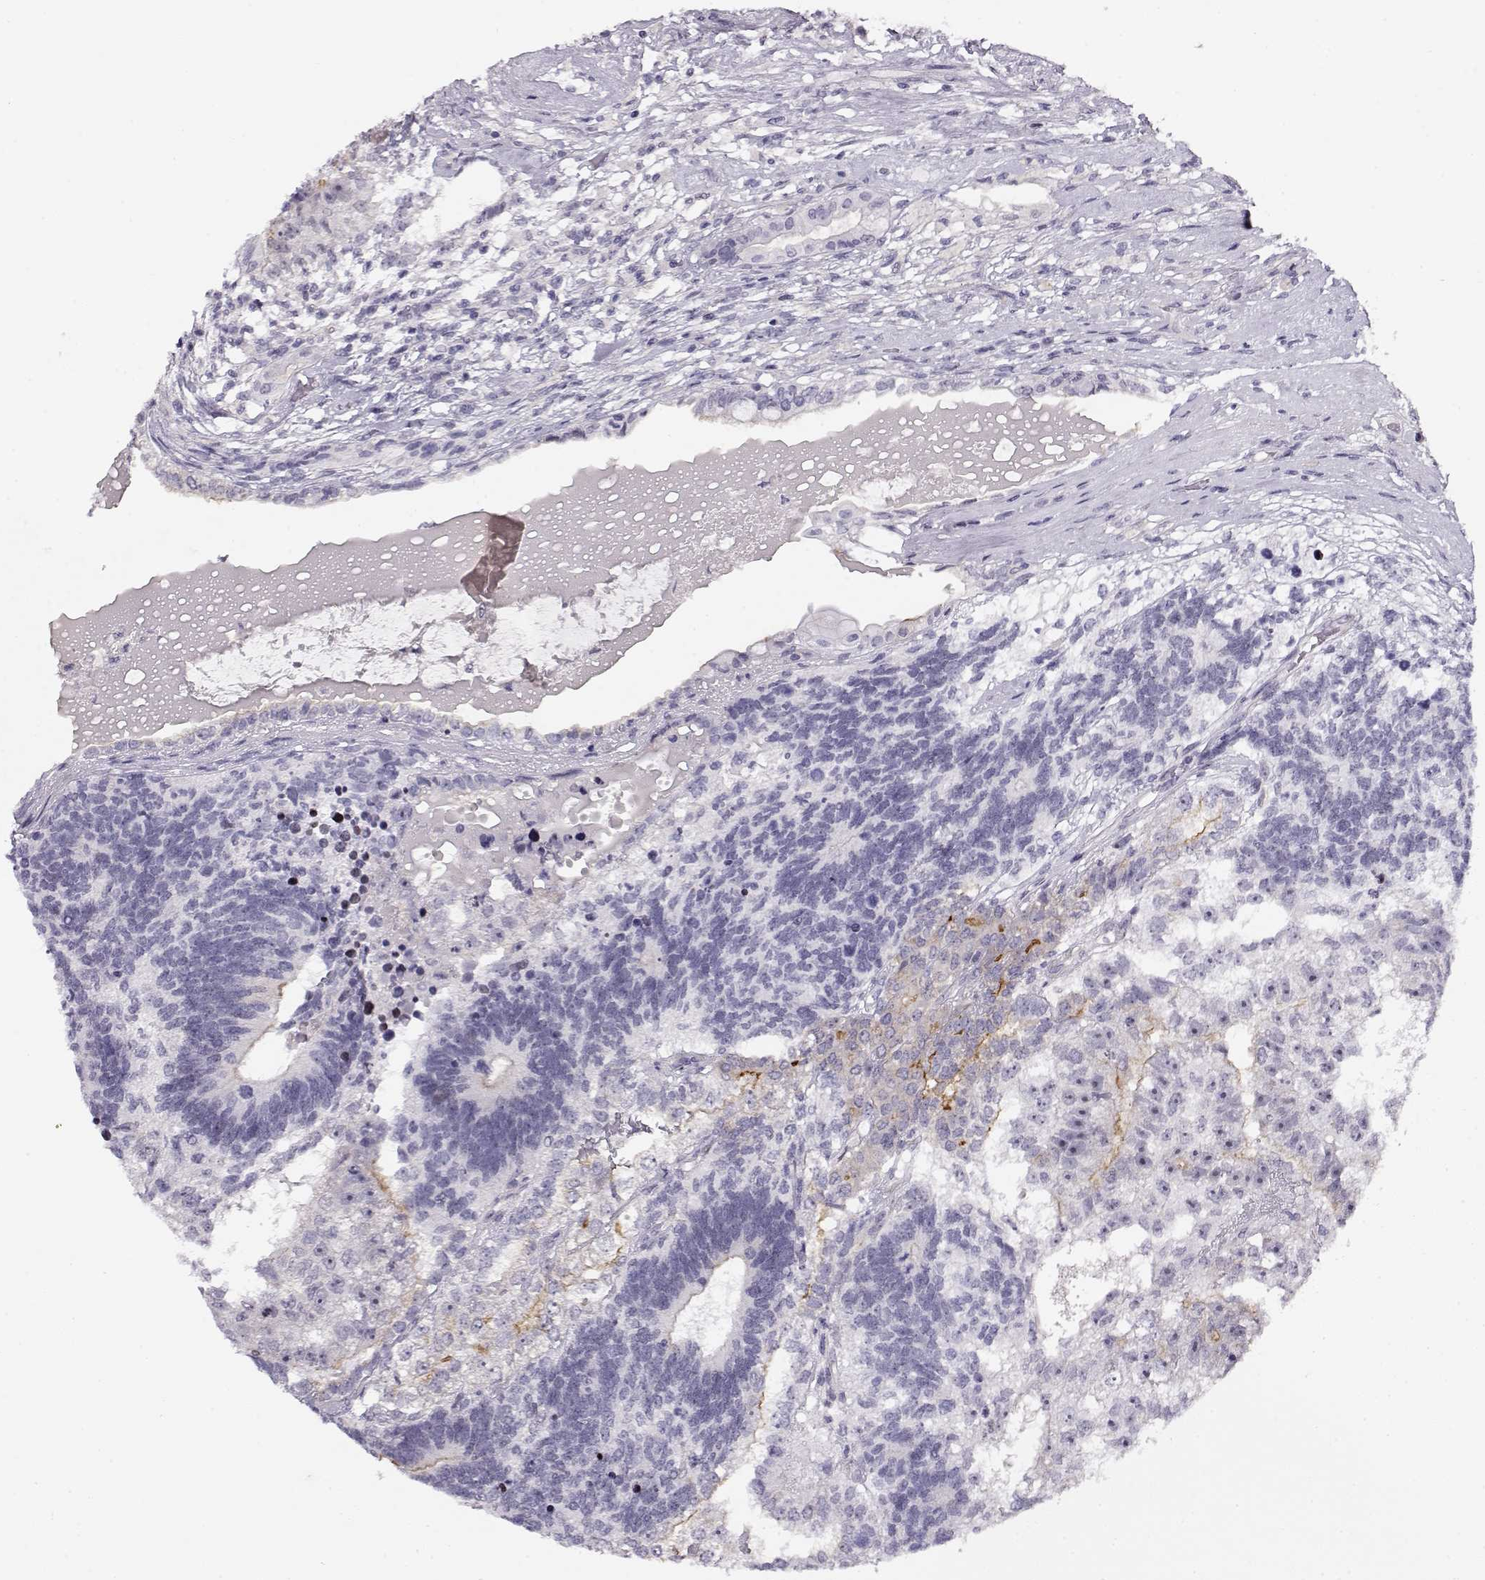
{"staining": {"intensity": "weak", "quantity": "<25%", "location": "cytoplasmic/membranous"}, "tissue": "testis cancer", "cell_type": "Tumor cells", "image_type": "cancer", "snomed": [{"axis": "morphology", "description": "Seminoma, NOS"}, {"axis": "morphology", "description": "Carcinoma, Embryonal, NOS"}, {"axis": "topography", "description": "Testis"}], "caption": "An image of embryonal carcinoma (testis) stained for a protein reveals no brown staining in tumor cells. Nuclei are stained in blue.", "gene": "CRX", "patient": {"sex": "male", "age": 41}}